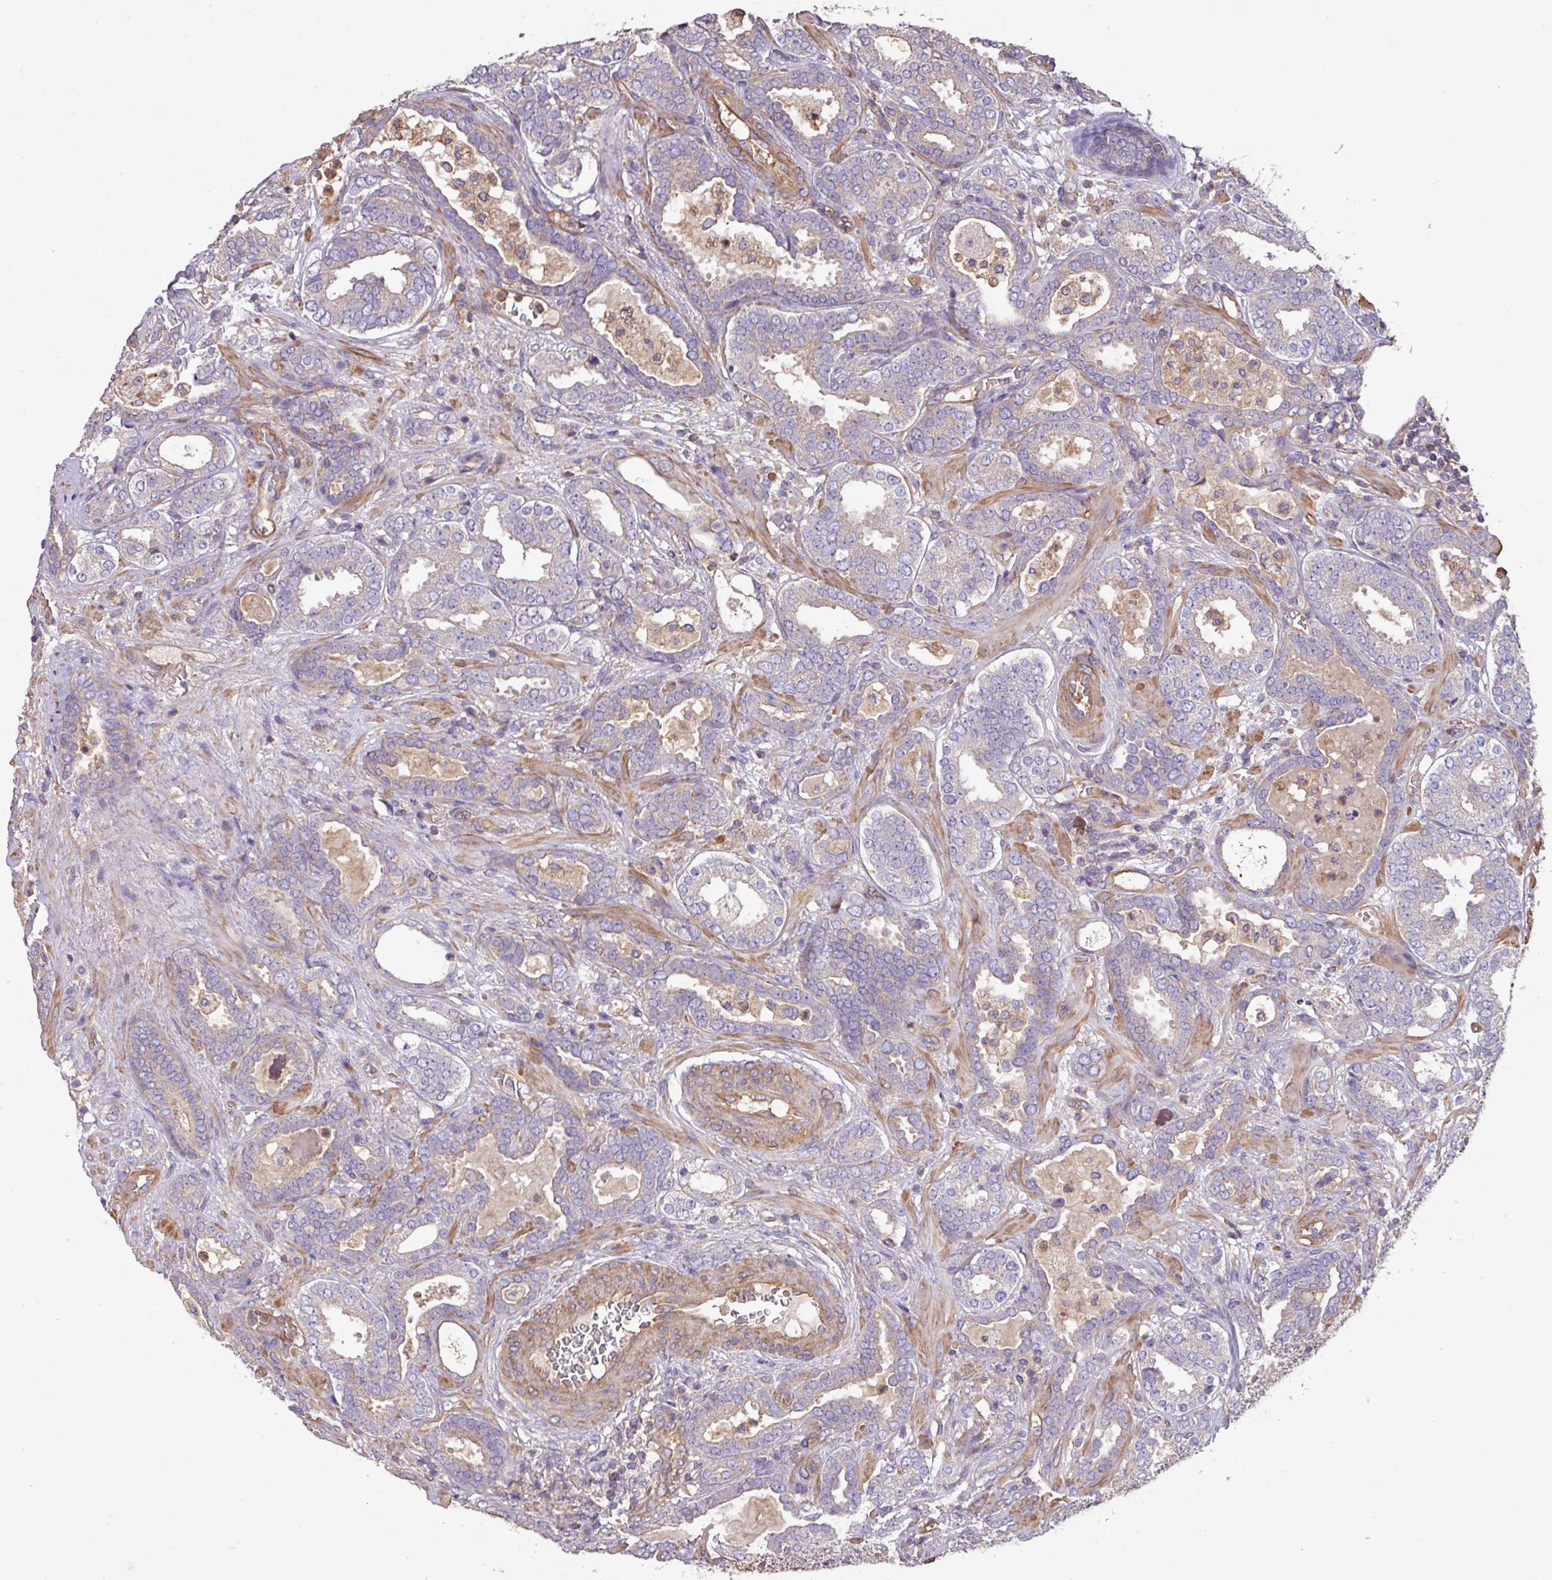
{"staining": {"intensity": "negative", "quantity": "none", "location": "none"}, "tissue": "prostate cancer", "cell_type": "Tumor cells", "image_type": "cancer", "snomed": [{"axis": "morphology", "description": "Adenocarcinoma, High grade"}, {"axis": "topography", "description": "Prostate"}], "caption": "There is no significant staining in tumor cells of prostate high-grade adenocarcinoma.", "gene": "CALML4", "patient": {"sex": "male", "age": 65}}